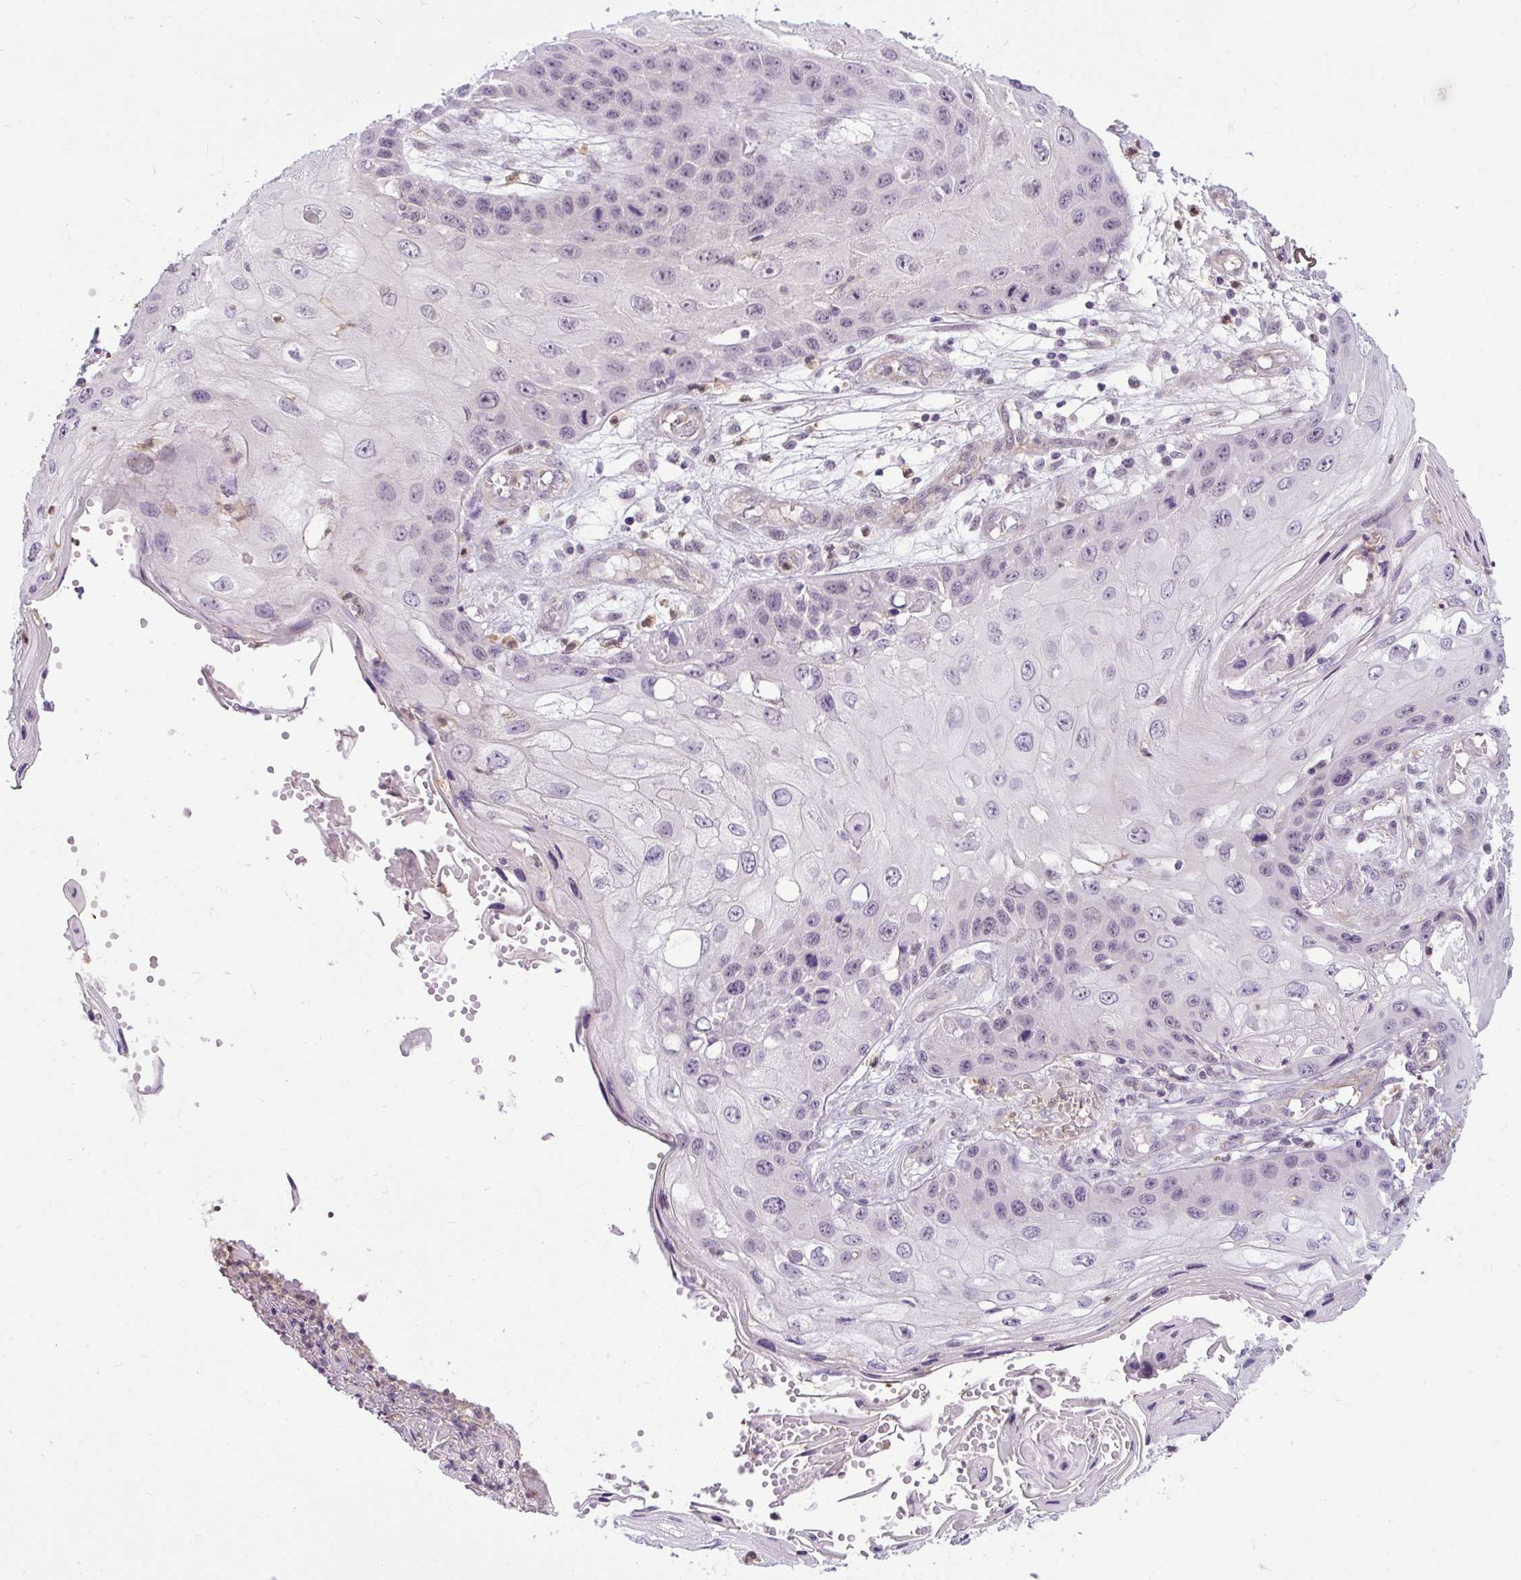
{"staining": {"intensity": "negative", "quantity": "none", "location": "none"}, "tissue": "skin cancer", "cell_type": "Tumor cells", "image_type": "cancer", "snomed": [{"axis": "morphology", "description": "Squamous cell carcinoma, NOS"}, {"axis": "topography", "description": "Skin"}, {"axis": "topography", "description": "Vulva"}], "caption": "An immunohistochemistry (IHC) micrograph of skin squamous cell carcinoma is shown. There is no staining in tumor cells of skin squamous cell carcinoma.", "gene": "DZIP1", "patient": {"sex": "female", "age": 44}}